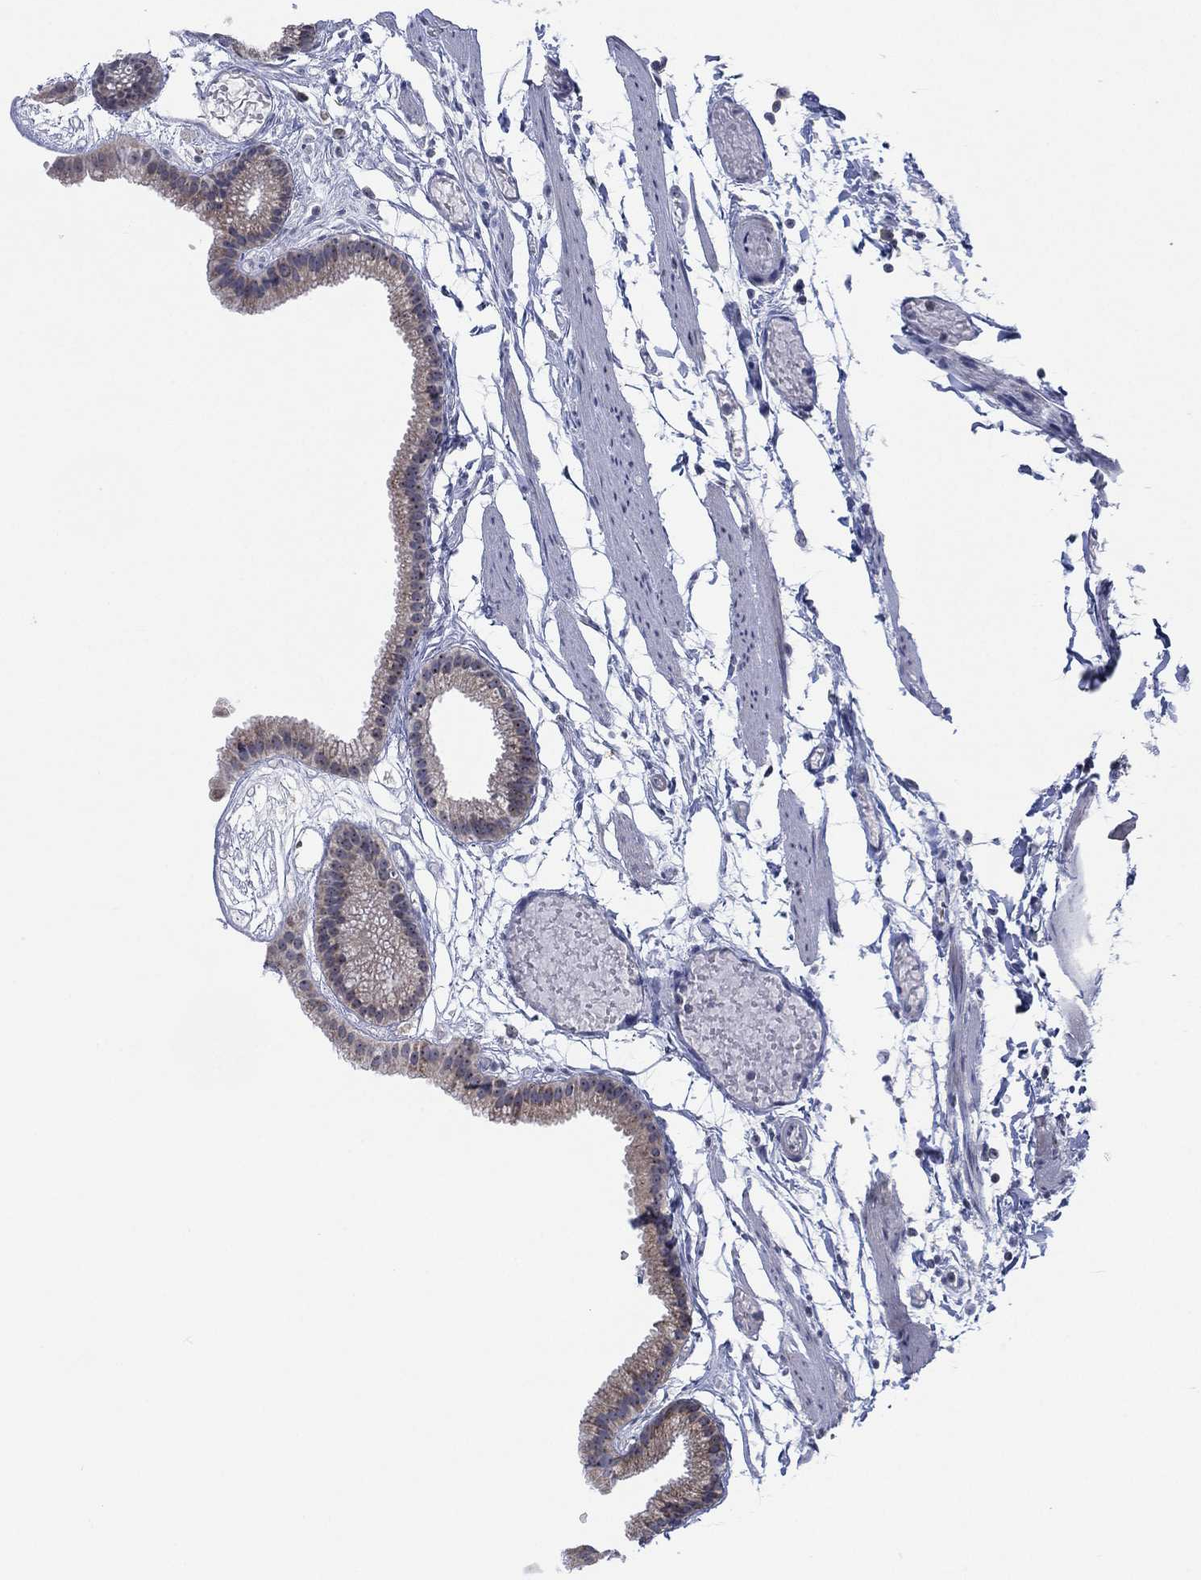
{"staining": {"intensity": "weak", "quantity": "<25%", "location": "cytoplasmic/membranous"}, "tissue": "gallbladder", "cell_type": "Glandular cells", "image_type": "normal", "snomed": [{"axis": "morphology", "description": "Normal tissue, NOS"}, {"axis": "topography", "description": "Gallbladder"}], "caption": "DAB immunohistochemical staining of unremarkable human gallbladder reveals no significant expression in glandular cells.", "gene": "FAM104A", "patient": {"sex": "female", "age": 45}}